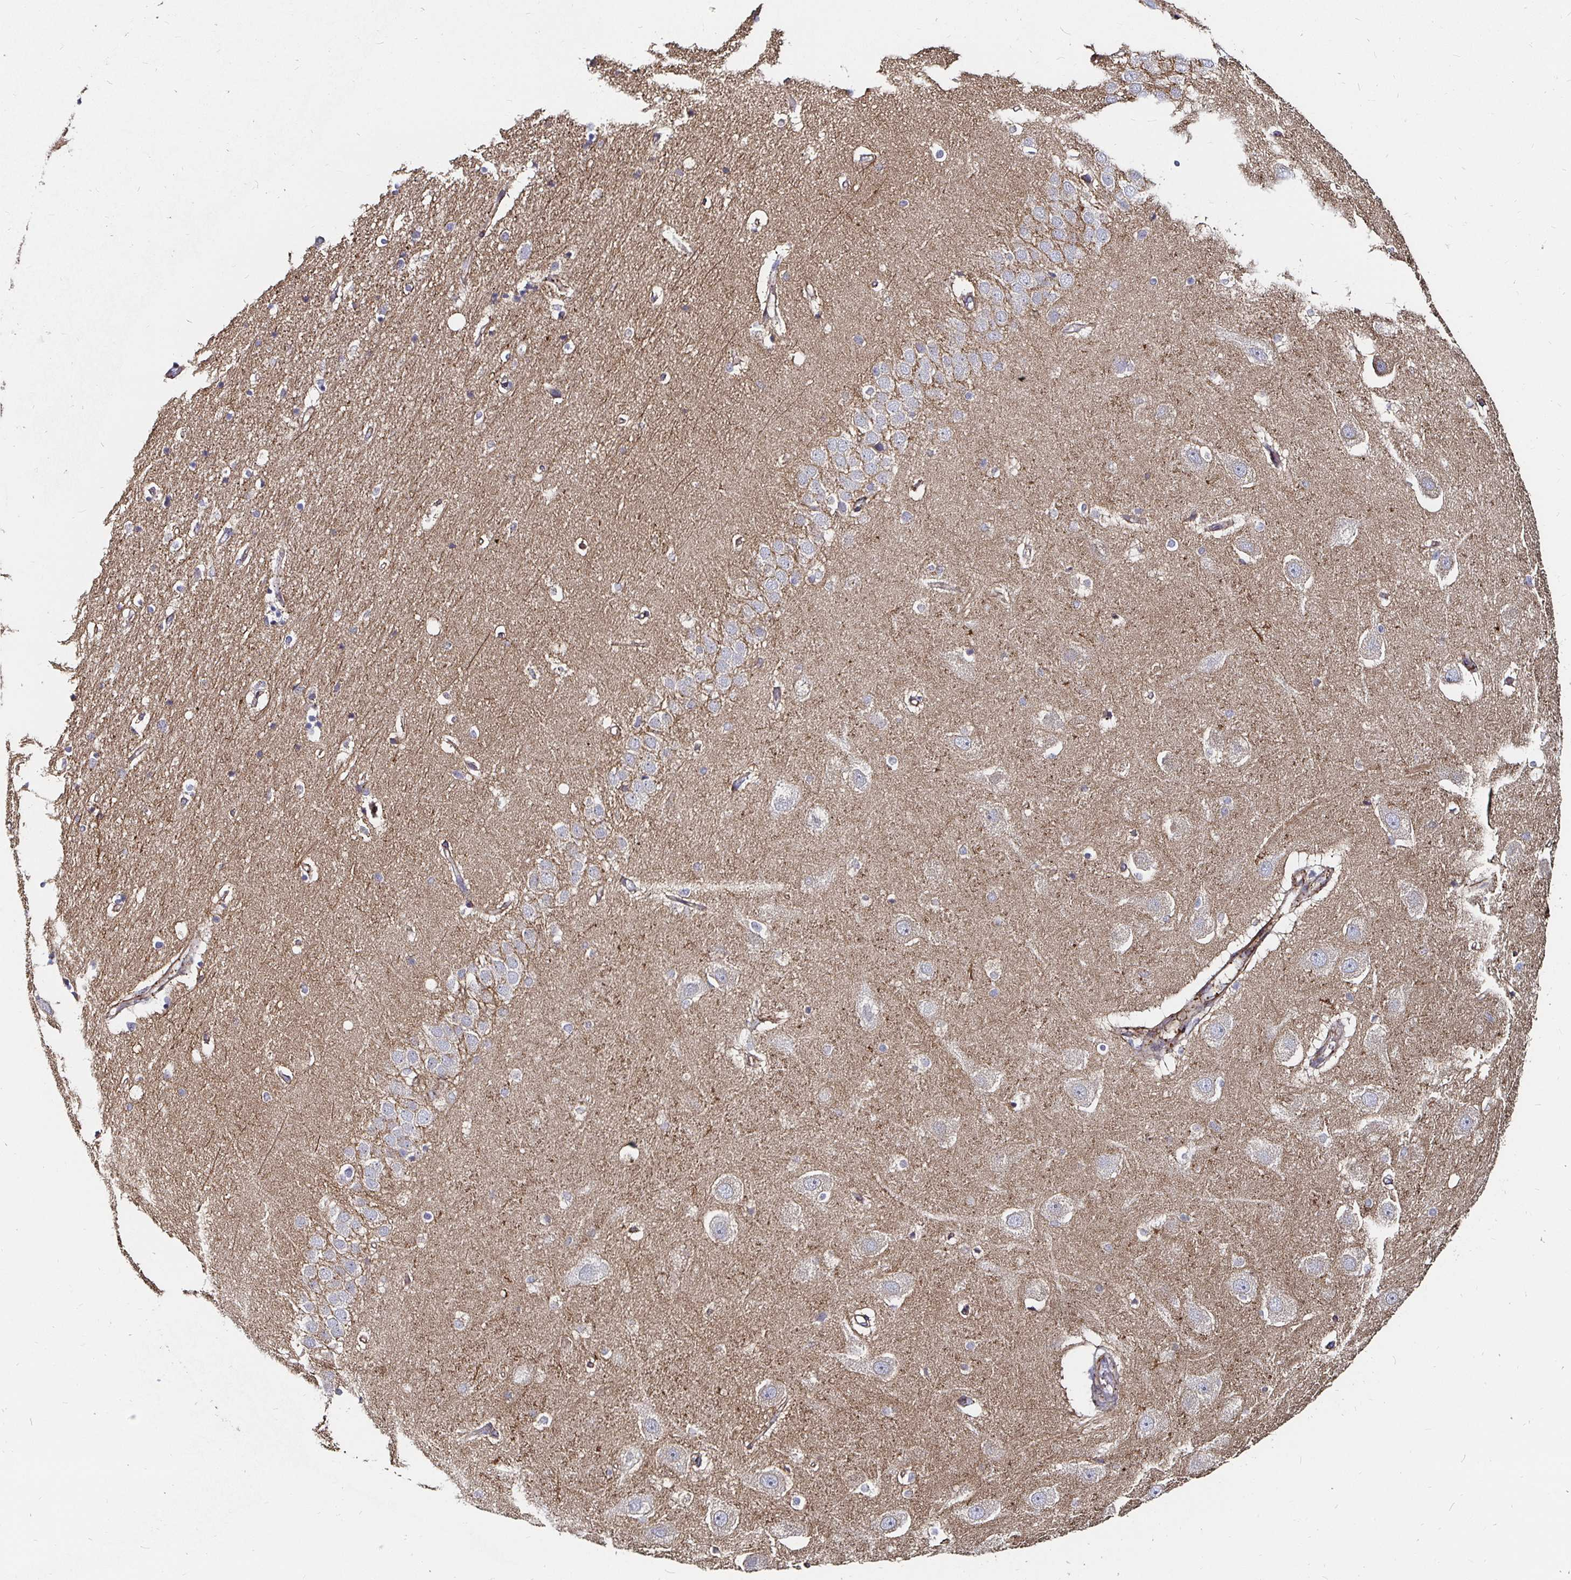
{"staining": {"intensity": "negative", "quantity": "none", "location": "none"}, "tissue": "hippocampus", "cell_type": "Glial cells", "image_type": "normal", "snomed": [{"axis": "morphology", "description": "Normal tissue, NOS"}, {"axis": "topography", "description": "Hippocampus"}], "caption": "Hippocampus was stained to show a protein in brown. There is no significant positivity in glial cells. (Brightfield microscopy of DAB immunohistochemistry (IHC) at high magnification).", "gene": "GJA4", "patient": {"sex": "male", "age": 63}}